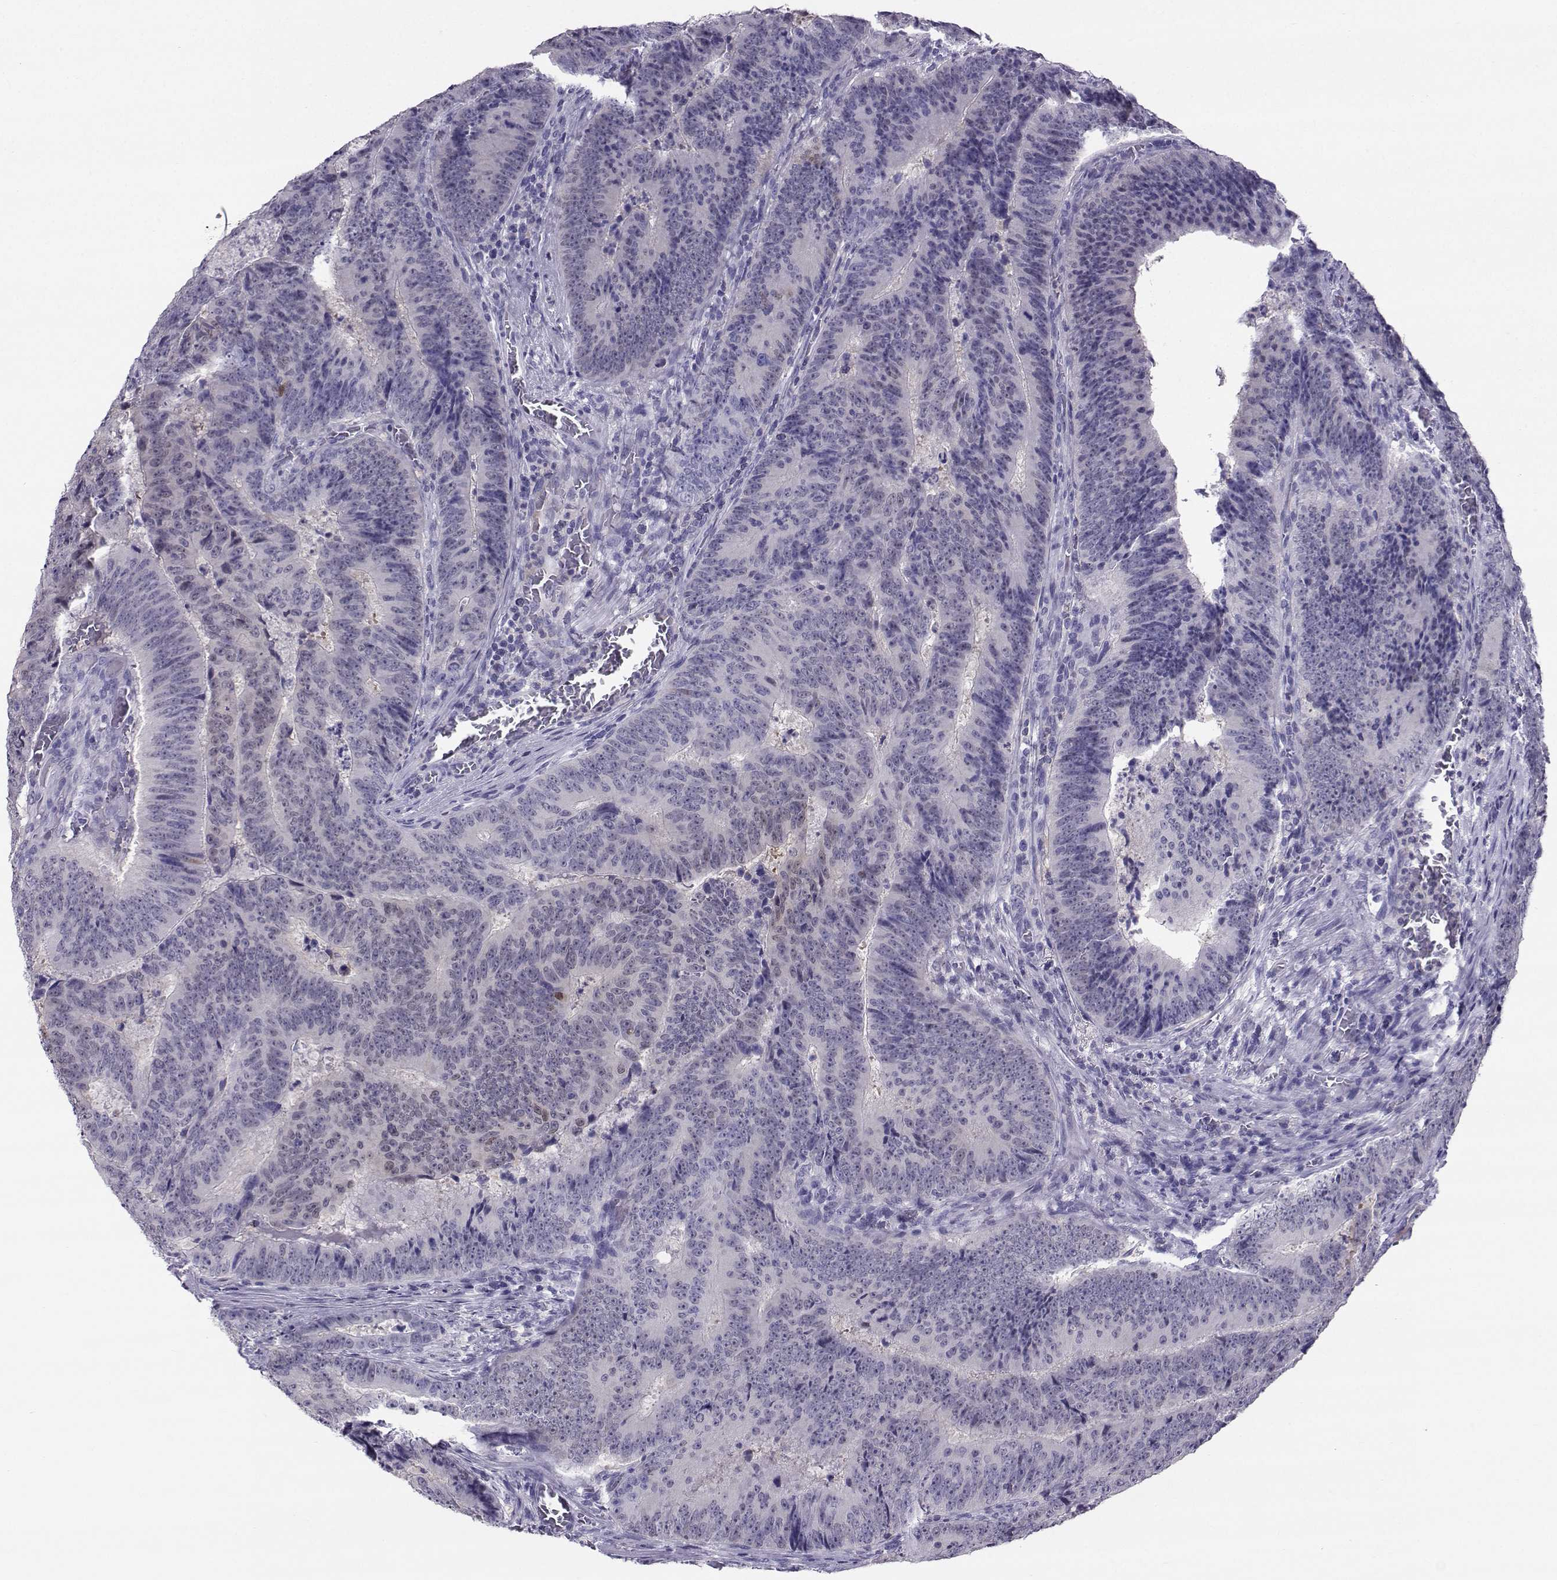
{"staining": {"intensity": "negative", "quantity": "none", "location": "none"}, "tissue": "colorectal cancer", "cell_type": "Tumor cells", "image_type": "cancer", "snomed": [{"axis": "morphology", "description": "Adenocarcinoma, NOS"}, {"axis": "topography", "description": "Colon"}], "caption": "Immunohistochemical staining of colorectal cancer exhibits no significant positivity in tumor cells. Nuclei are stained in blue.", "gene": "PGK1", "patient": {"sex": "female", "age": 82}}